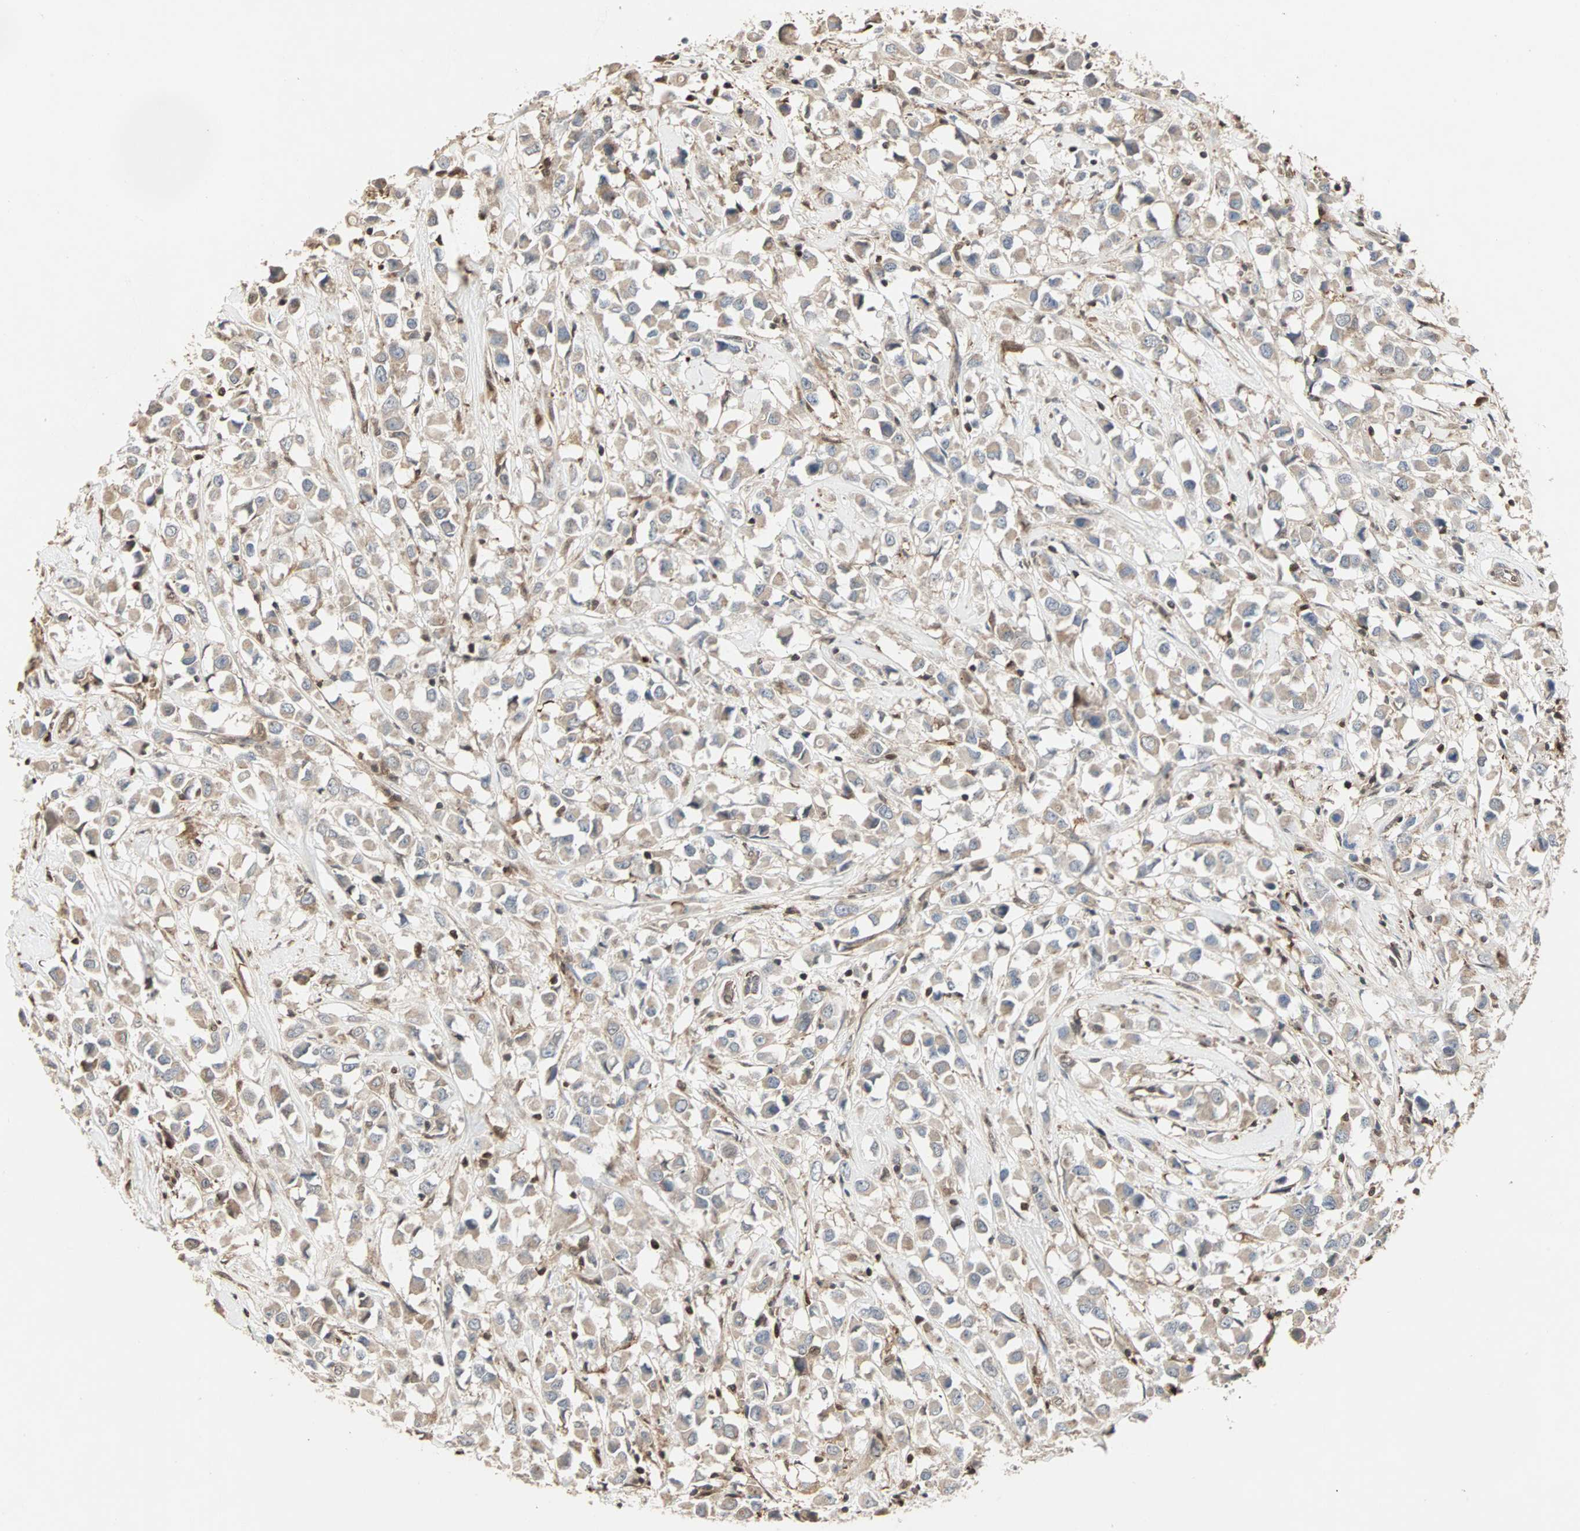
{"staining": {"intensity": "weak", "quantity": ">75%", "location": "cytoplasmic/membranous"}, "tissue": "breast cancer", "cell_type": "Tumor cells", "image_type": "cancer", "snomed": [{"axis": "morphology", "description": "Duct carcinoma"}, {"axis": "topography", "description": "Breast"}], "caption": "A photomicrograph of breast cancer stained for a protein reveals weak cytoplasmic/membranous brown staining in tumor cells.", "gene": "DRG2", "patient": {"sex": "female", "age": 61}}